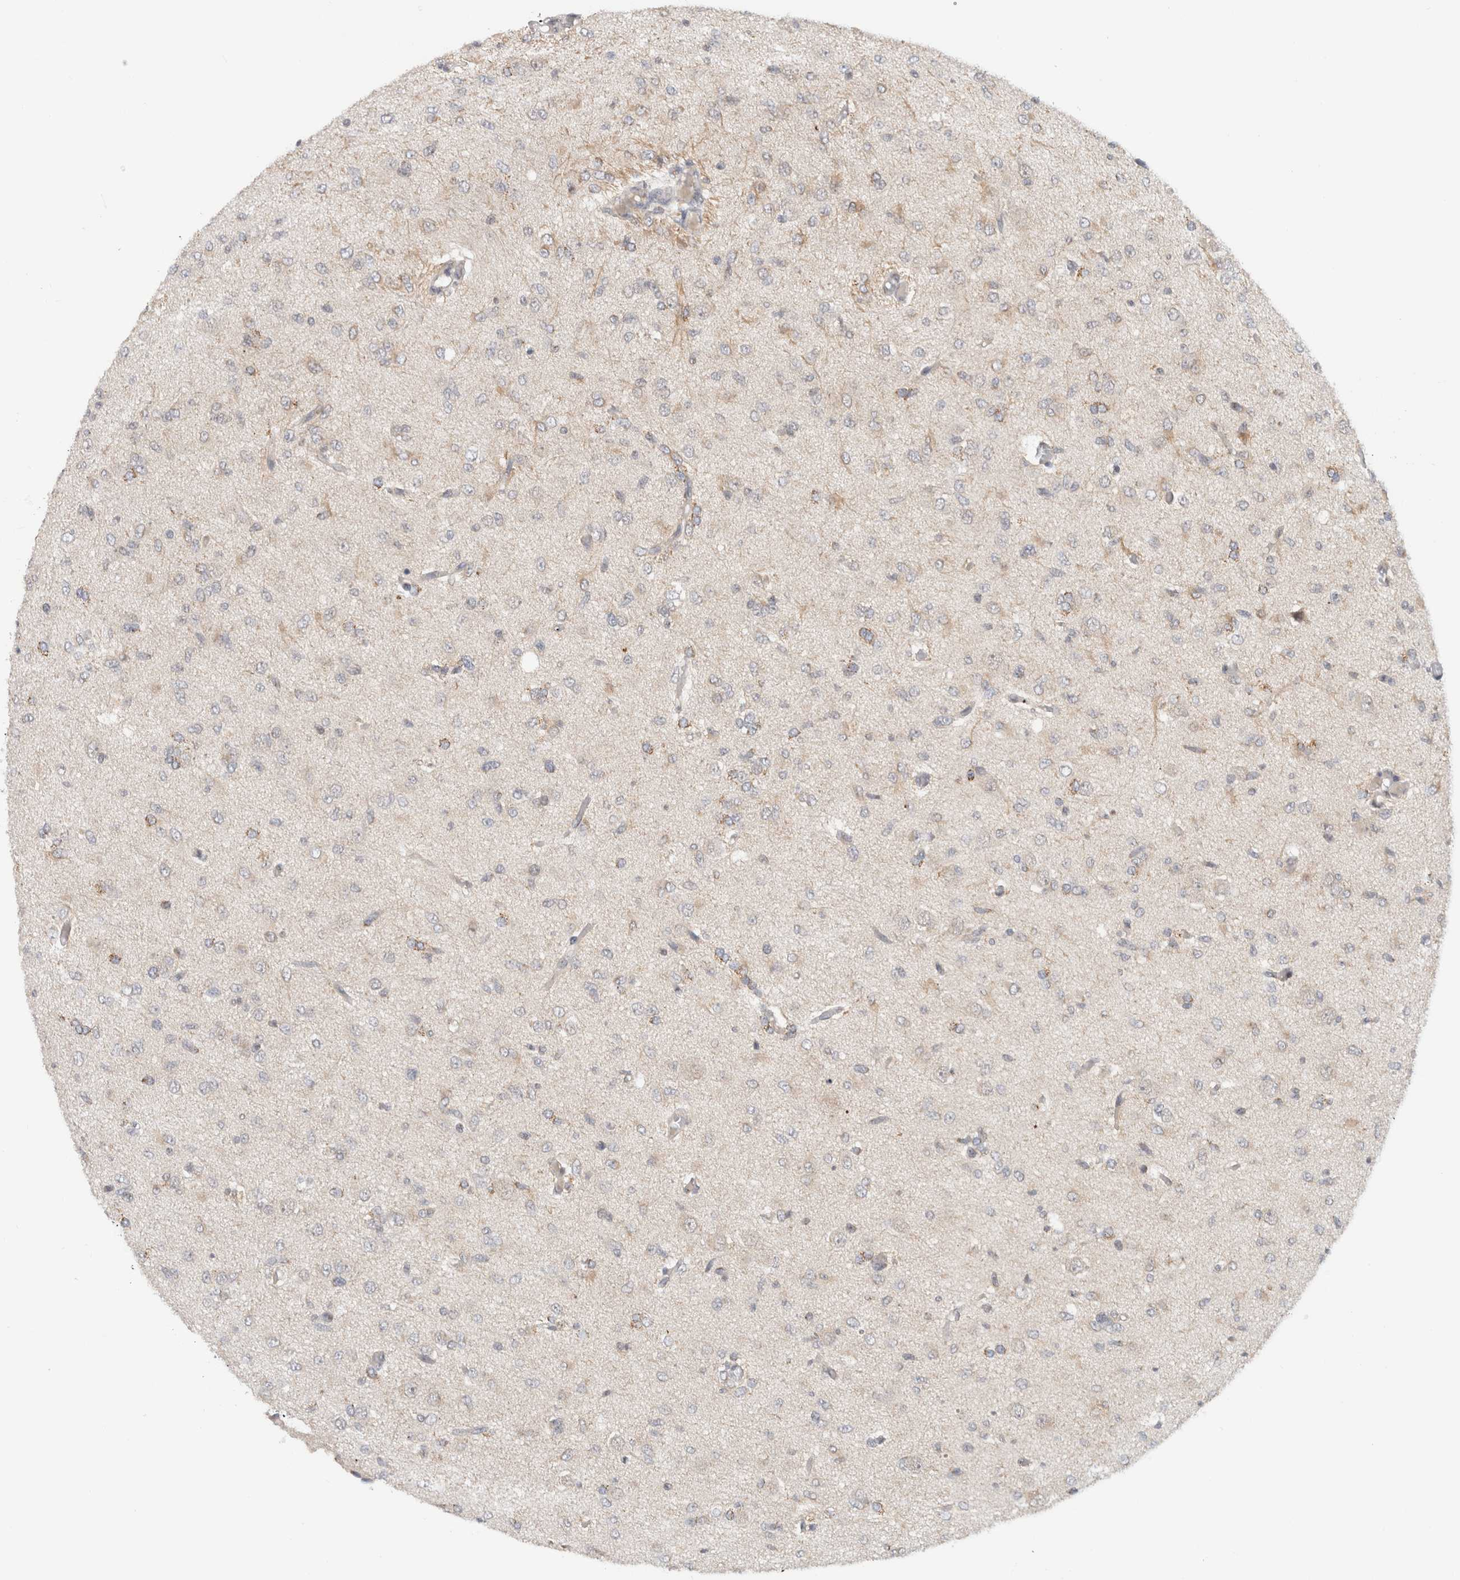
{"staining": {"intensity": "weak", "quantity": "<25%", "location": "cytoplasmic/membranous"}, "tissue": "glioma", "cell_type": "Tumor cells", "image_type": "cancer", "snomed": [{"axis": "morphology", "description": "Glioma, malignant, High grade"}, {"axis": "topography", "description": "Brain"}], "caption": "There is no significant expression in tumor cells of malignant glioma (high-grade).", "gene": "CMC2", "patient": {"sex": "female", "age": 59}}